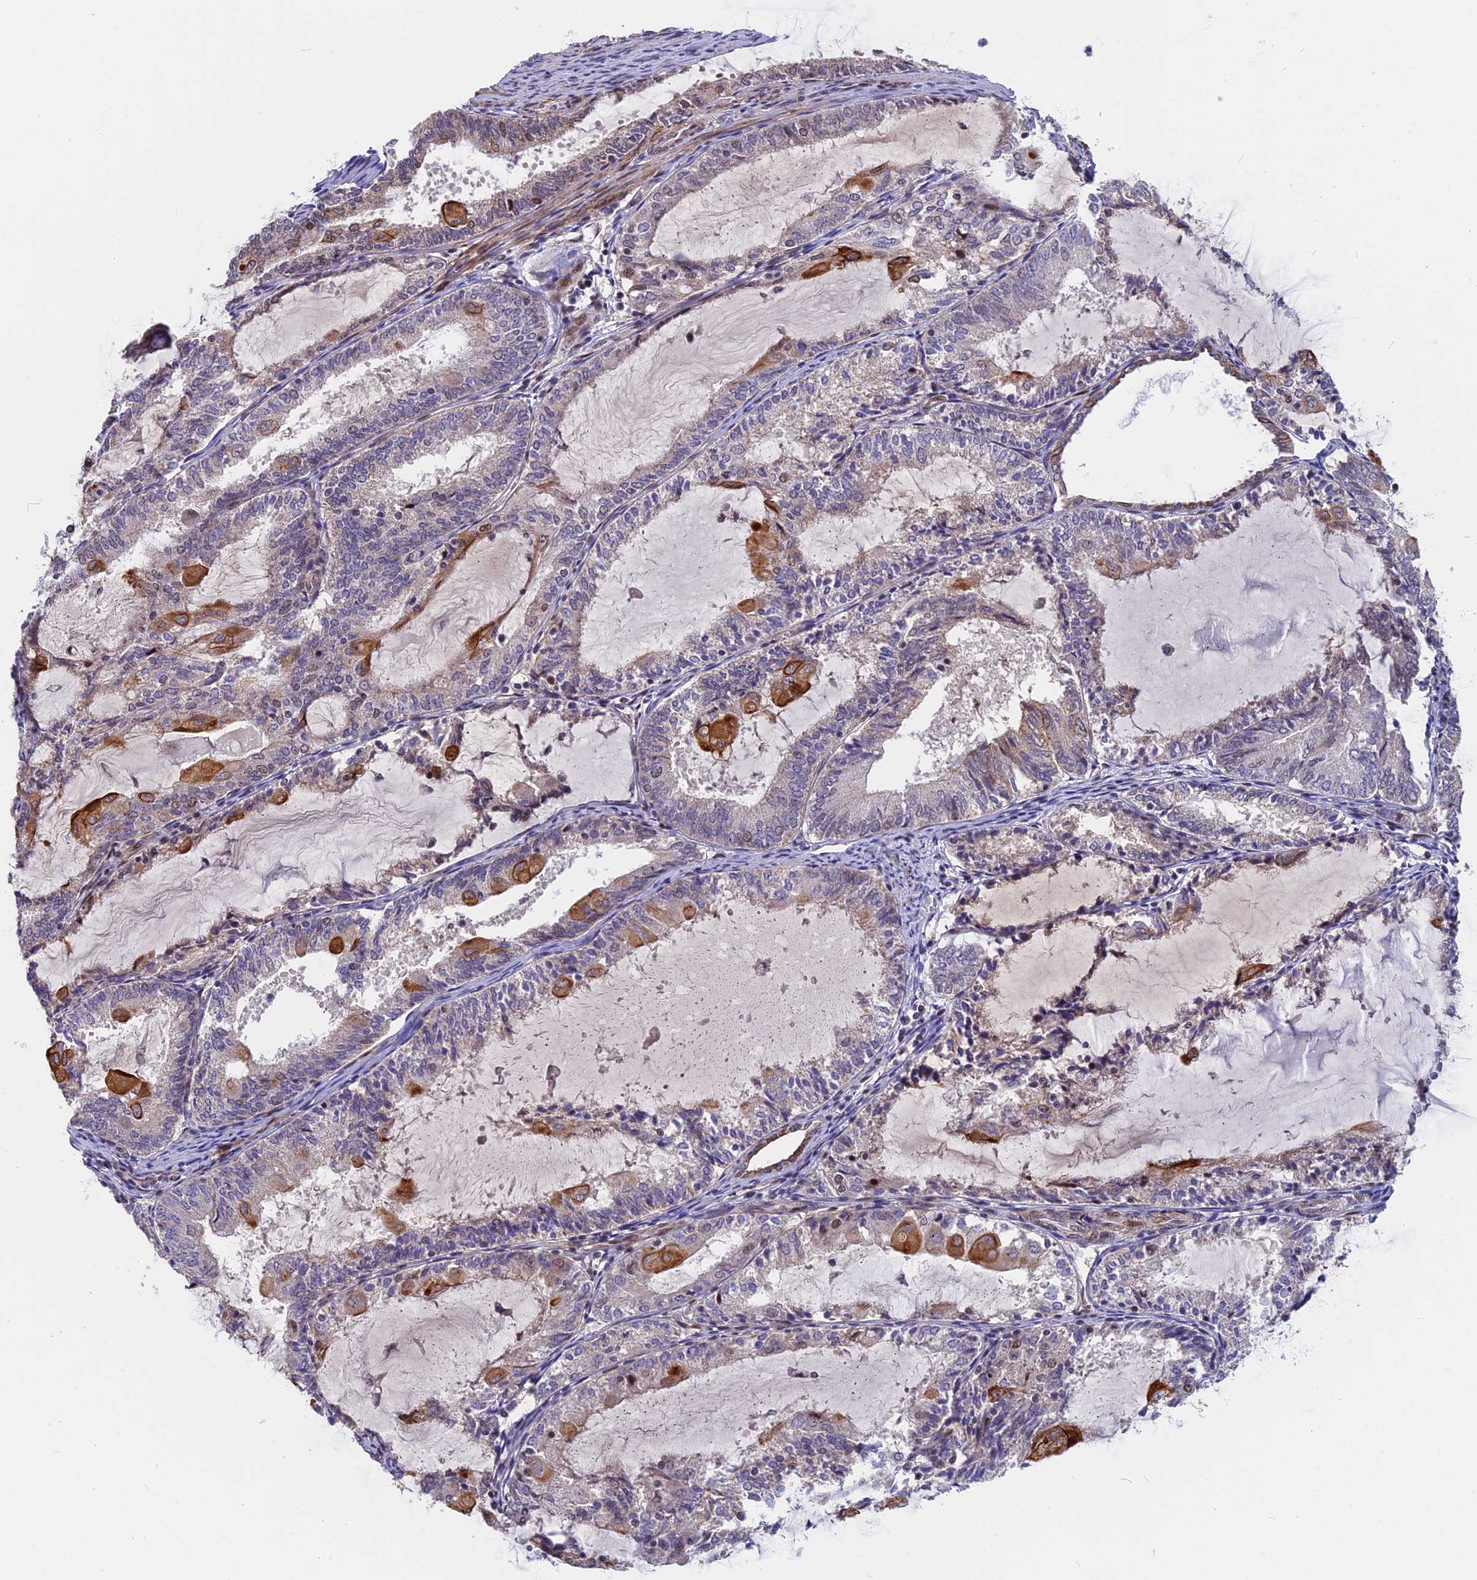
{"staining": {"intensity": "moderate", "quantity": "<25%", "location": "cytoplasmic/membranous,nuclear"}, "tissue": "endometrial cancer", "cell_type": "Tumor cells", "image_type": "cancer", "snomed": [{"axis": "morphology", "description": "Adenocarcinoma, NOS"}, {"axis": "topography", "description": "Endometrium"}], "caption": "DAB (3,3'-diaminobenzidine) immunohistochemical staining of human adenocarcinoma (endometrial) displays moderate cytoplasmic/membranous and nuclear protein positivity in about <25% of tumor cells.", "gene": "ANKRD34B", "patient": {"sex": "female", "age": 81}}